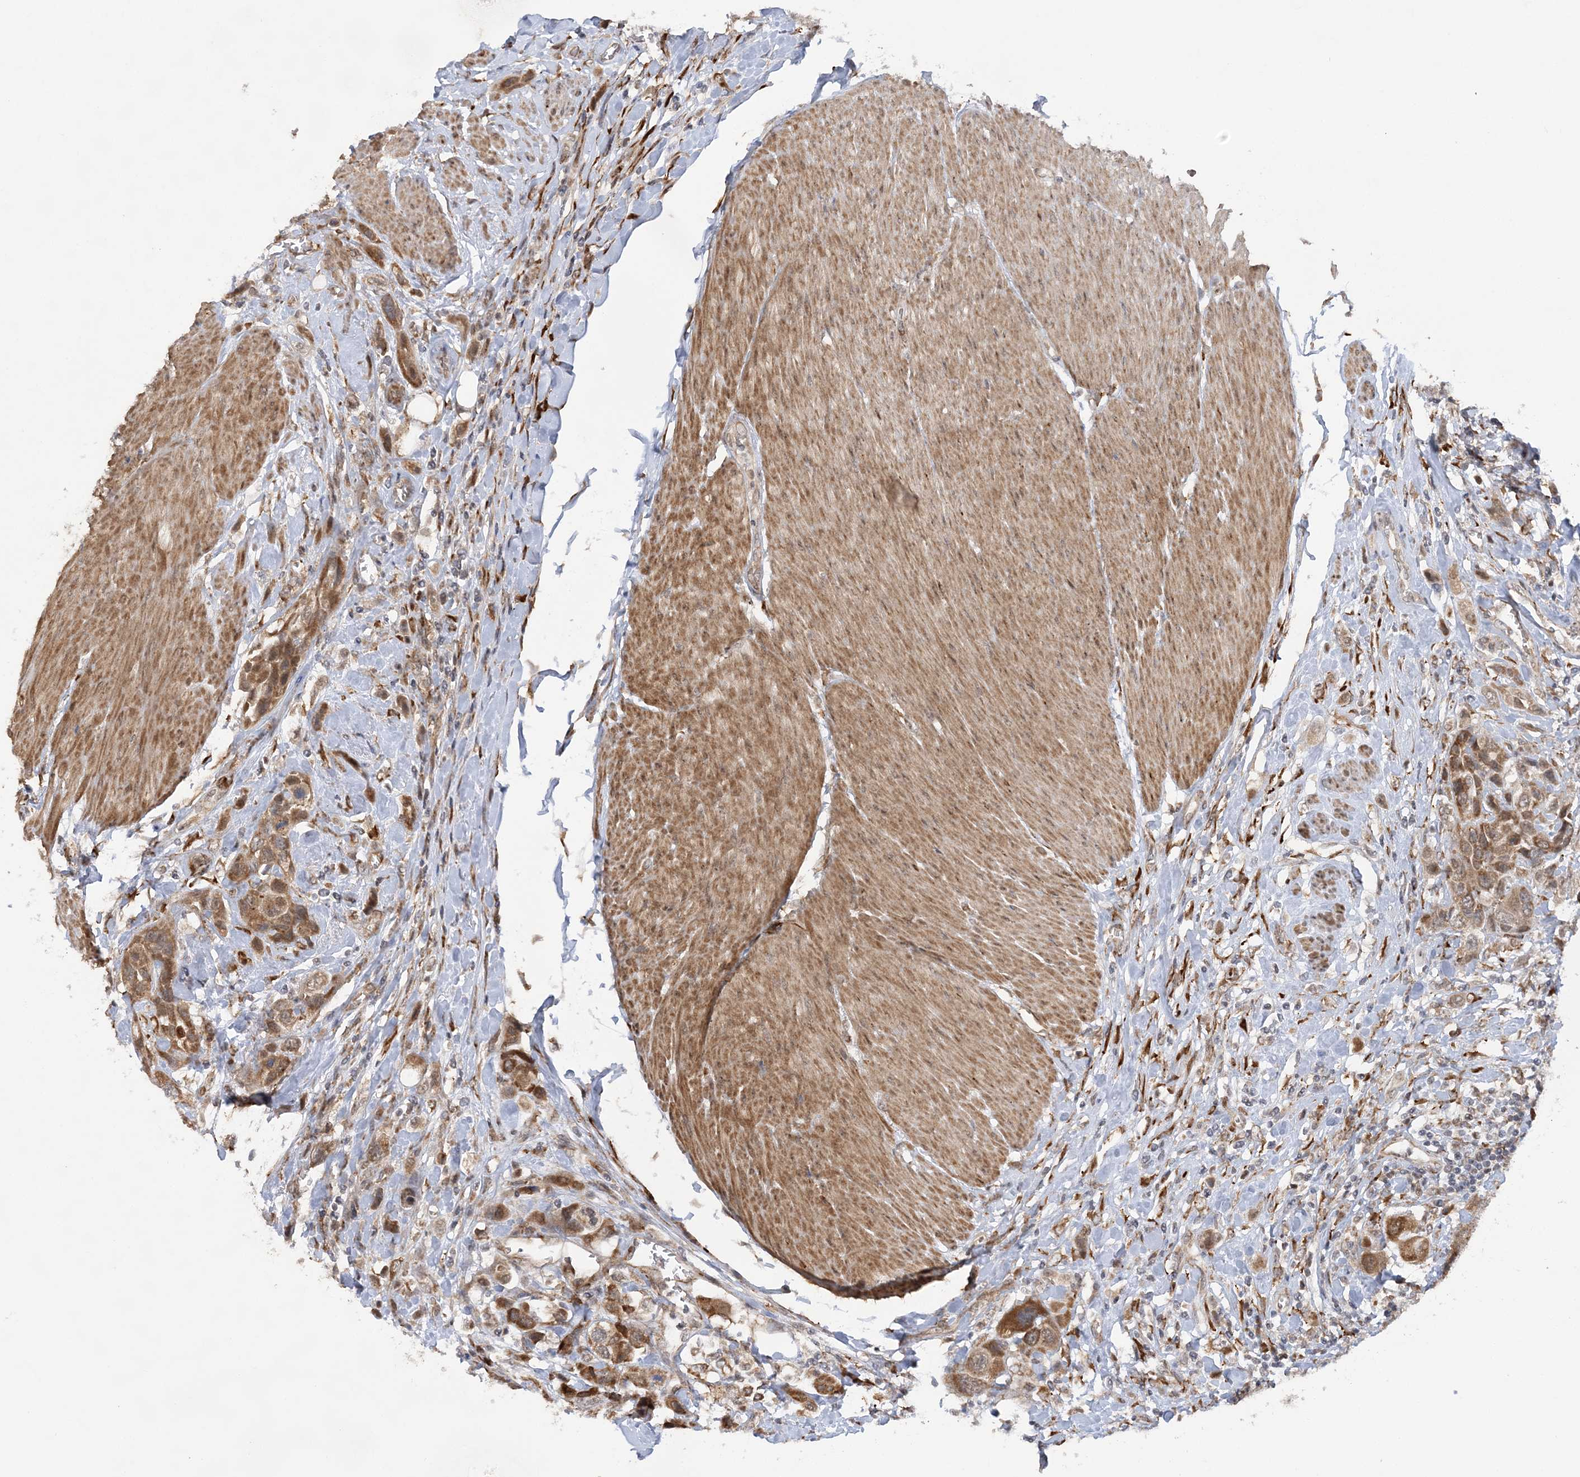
{"staining": {"intensity": "moderate", "quantity": ">75%", "location": "cytoplasmic/membranous"}, "tissue": "urothelial cancer", "cell_type": "Tumor cells", "image_type": "cancer", "snomed": [{"axis": "morphology", "description": "Urothelial carcinoma, High grade"}, {"axis": "topography", "description": "Urinary bladder"}], "caption": "Immunohistochemical staining of urothelial cancer displays moderate cytoplasmic/membranous protein staining in about >75% of tumor cells.", "gene": "MRPL47", "patient": {"sex": "male", "age": 50}}